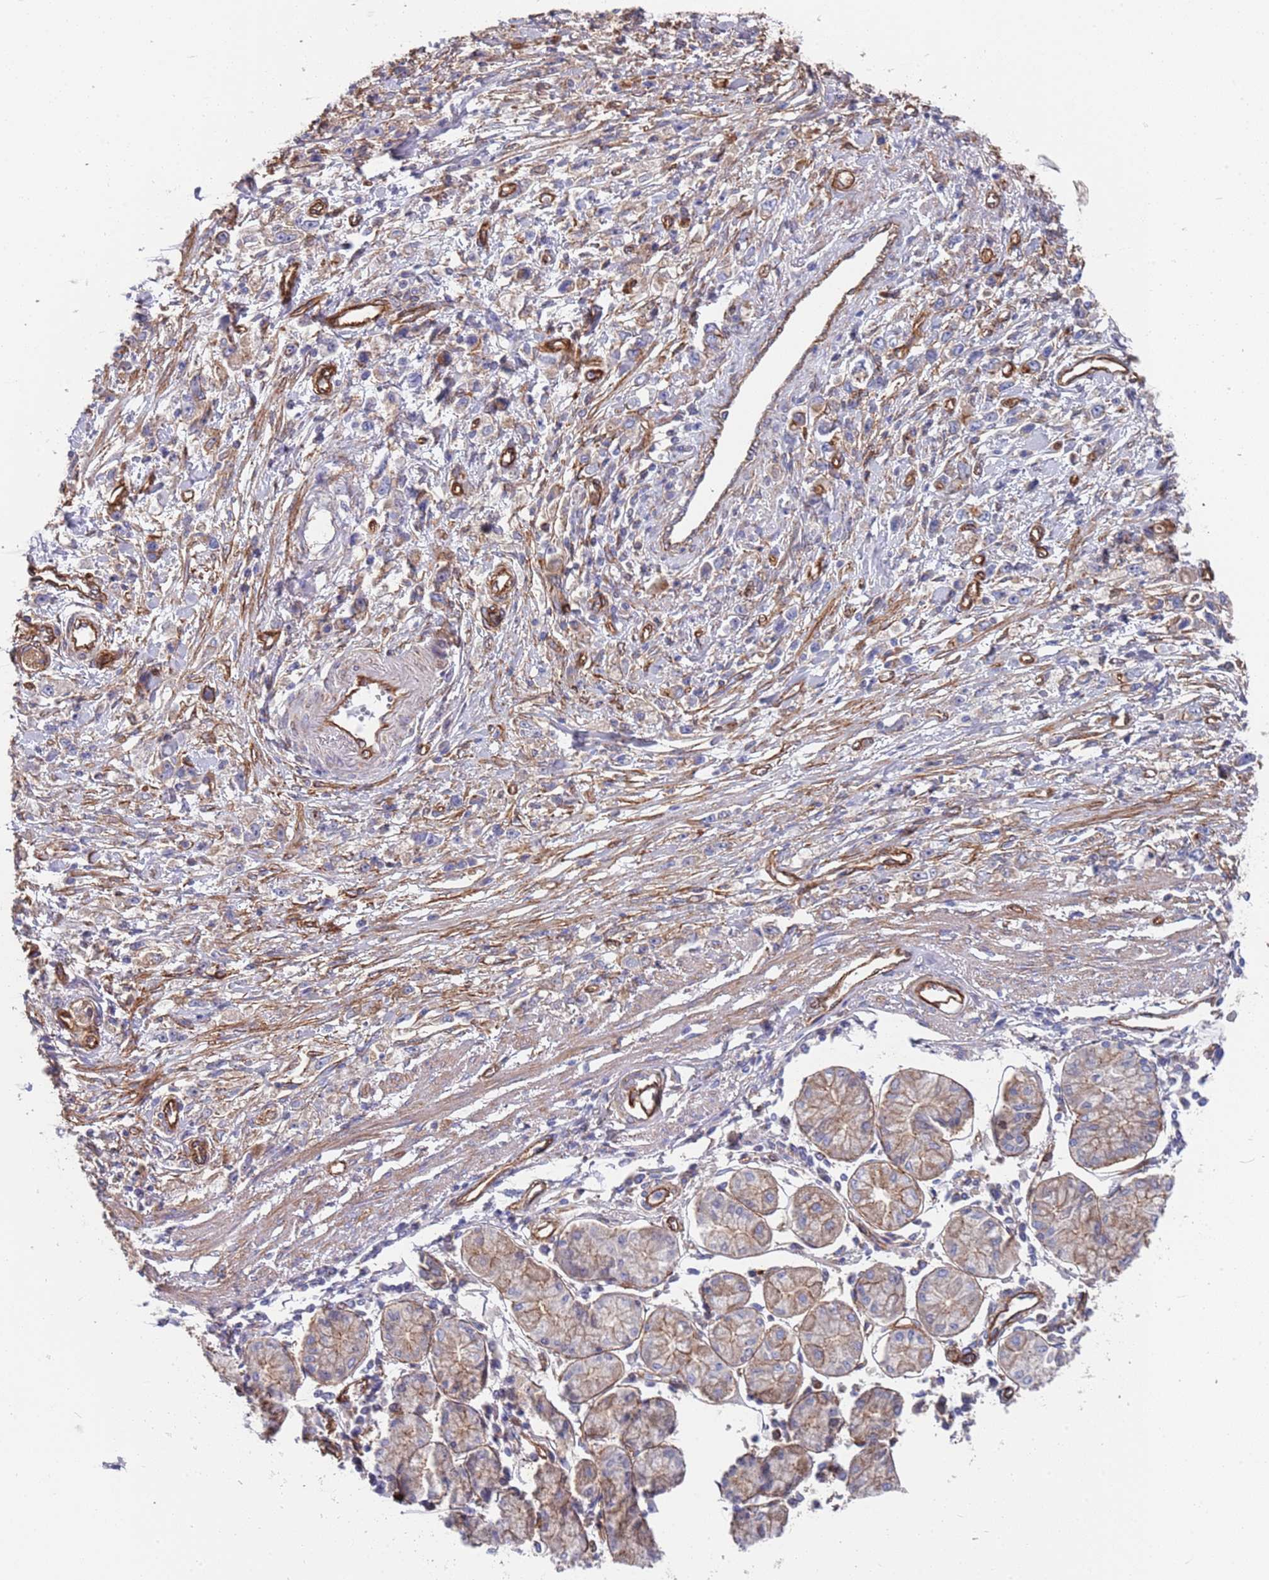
{"staining": {"intensity": "weak", "quantity": "<25%", "location": "cytoplasmic/membranous"}, "tissue": "stomach cancer", "cell_type": "Tumor cells", "image_type": "cancer", "snomed": [{"axis": "morphology", "description": "Adenocarcinoma, NOS"}, {"axis": "topography", "description": "Stomach"}], "caption": "Stomach adenocarcinoma stained for a protein using immunohistochemistry demonstrates no positivity tumor cells.", "gene": "JAKMIP2", "patient": {"sex": "female", "age": 59}}